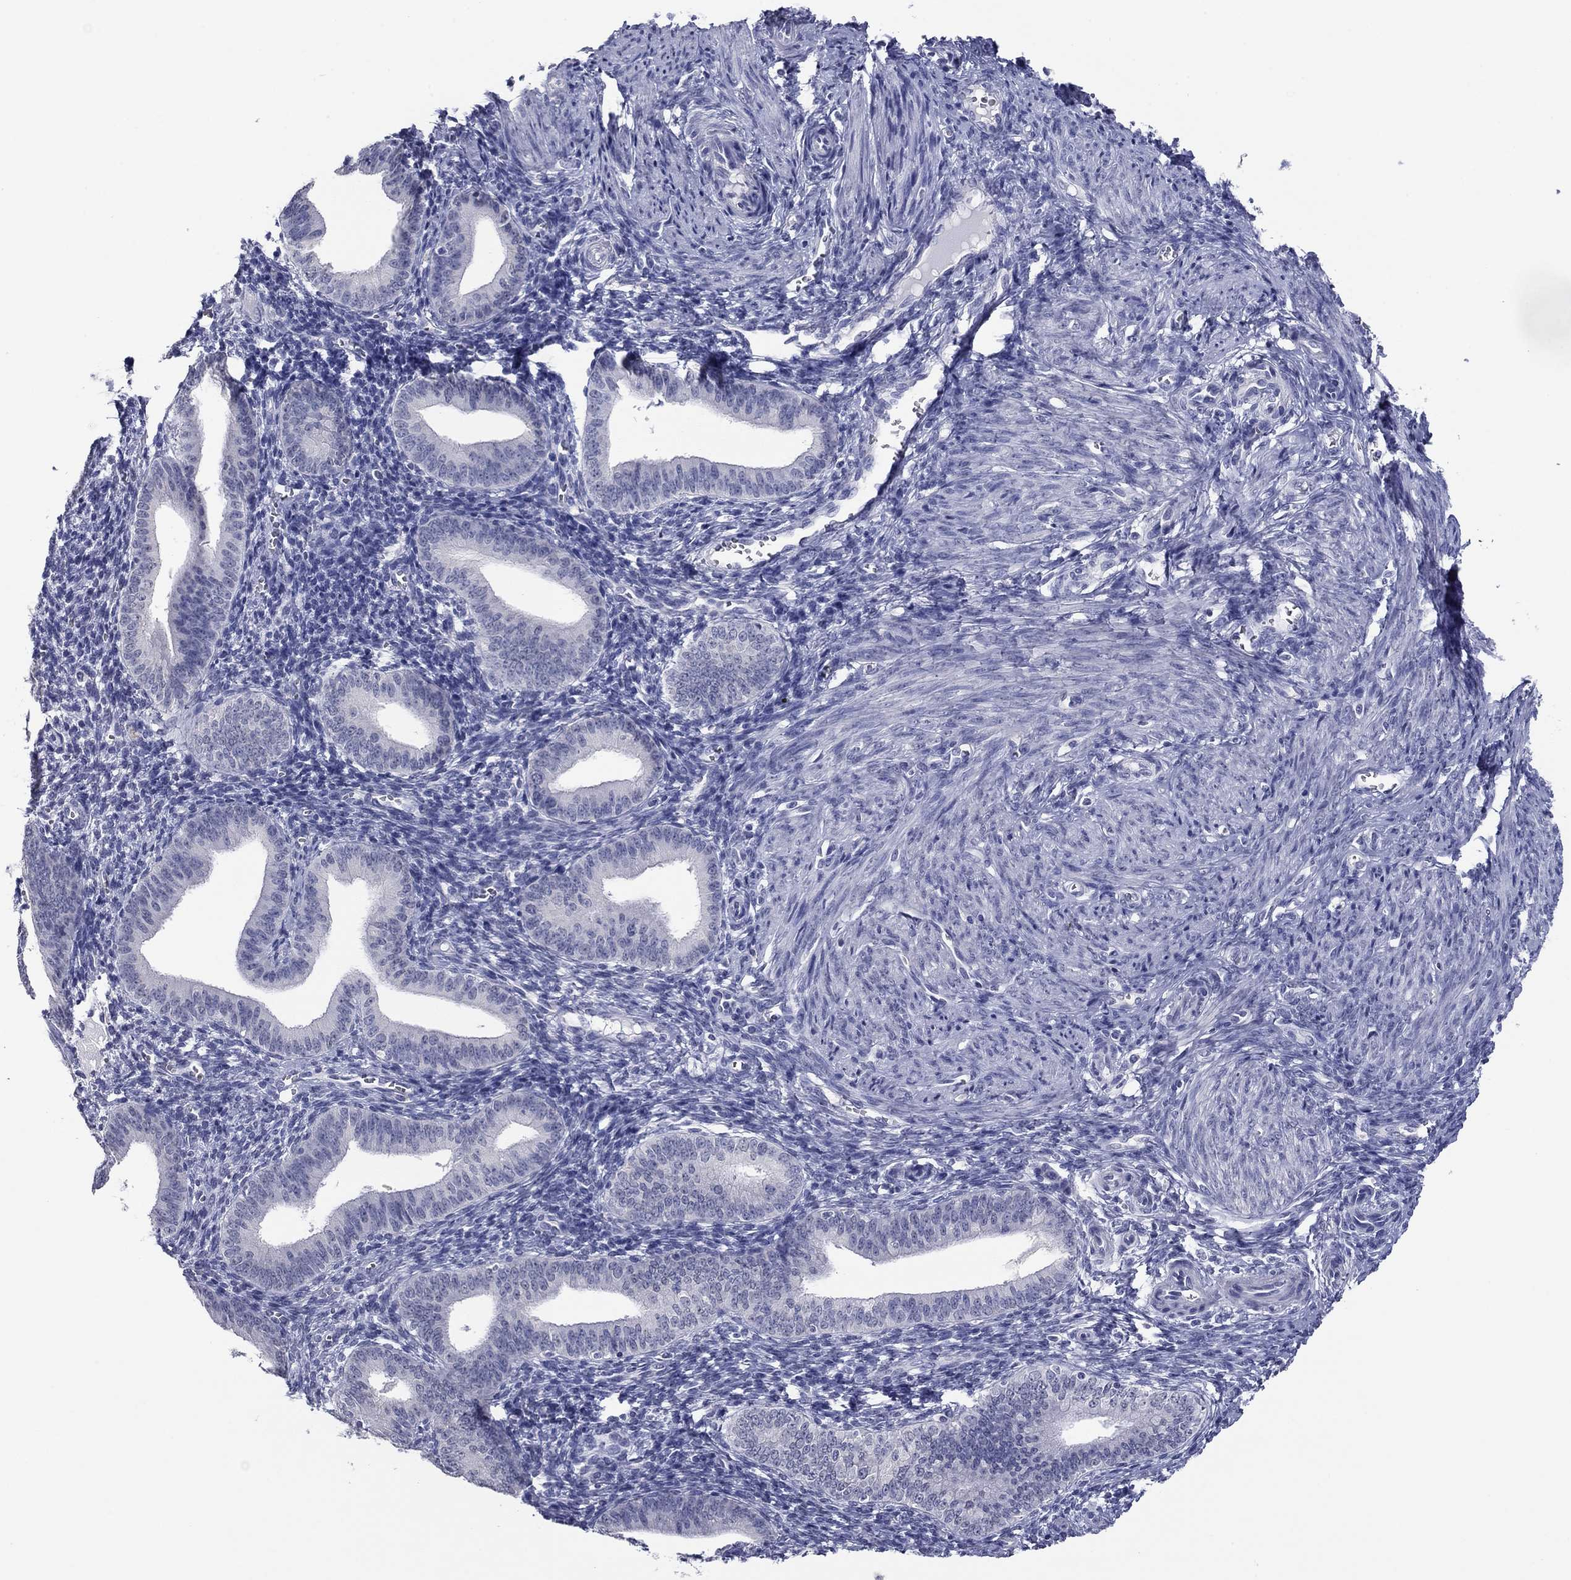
{"staining": {"intensity": "negative", "quantity": "none", "location": "none"}, "tissue": "endometrium", "cell_type": "Cells in endometrial stroma", "image_type": "normal", "snomed": [{"axis": "morphology", "description": "Normal tissue, NOS"}, {"axis": "topography", "description": "Endometrium"}], "caption": "A micrograph of endometrium stained for a protein displays no brown staining in cells in endometrial stroma. The staining was performed using DAB (3,3'-diaminobenzidine) to visualize the protein expression in brown, while the nuclei were stained in blue with hematoxylin (Magnification: 20x).", "gene": "HAO1", "patient": {"sex": "female", "age": 42}}